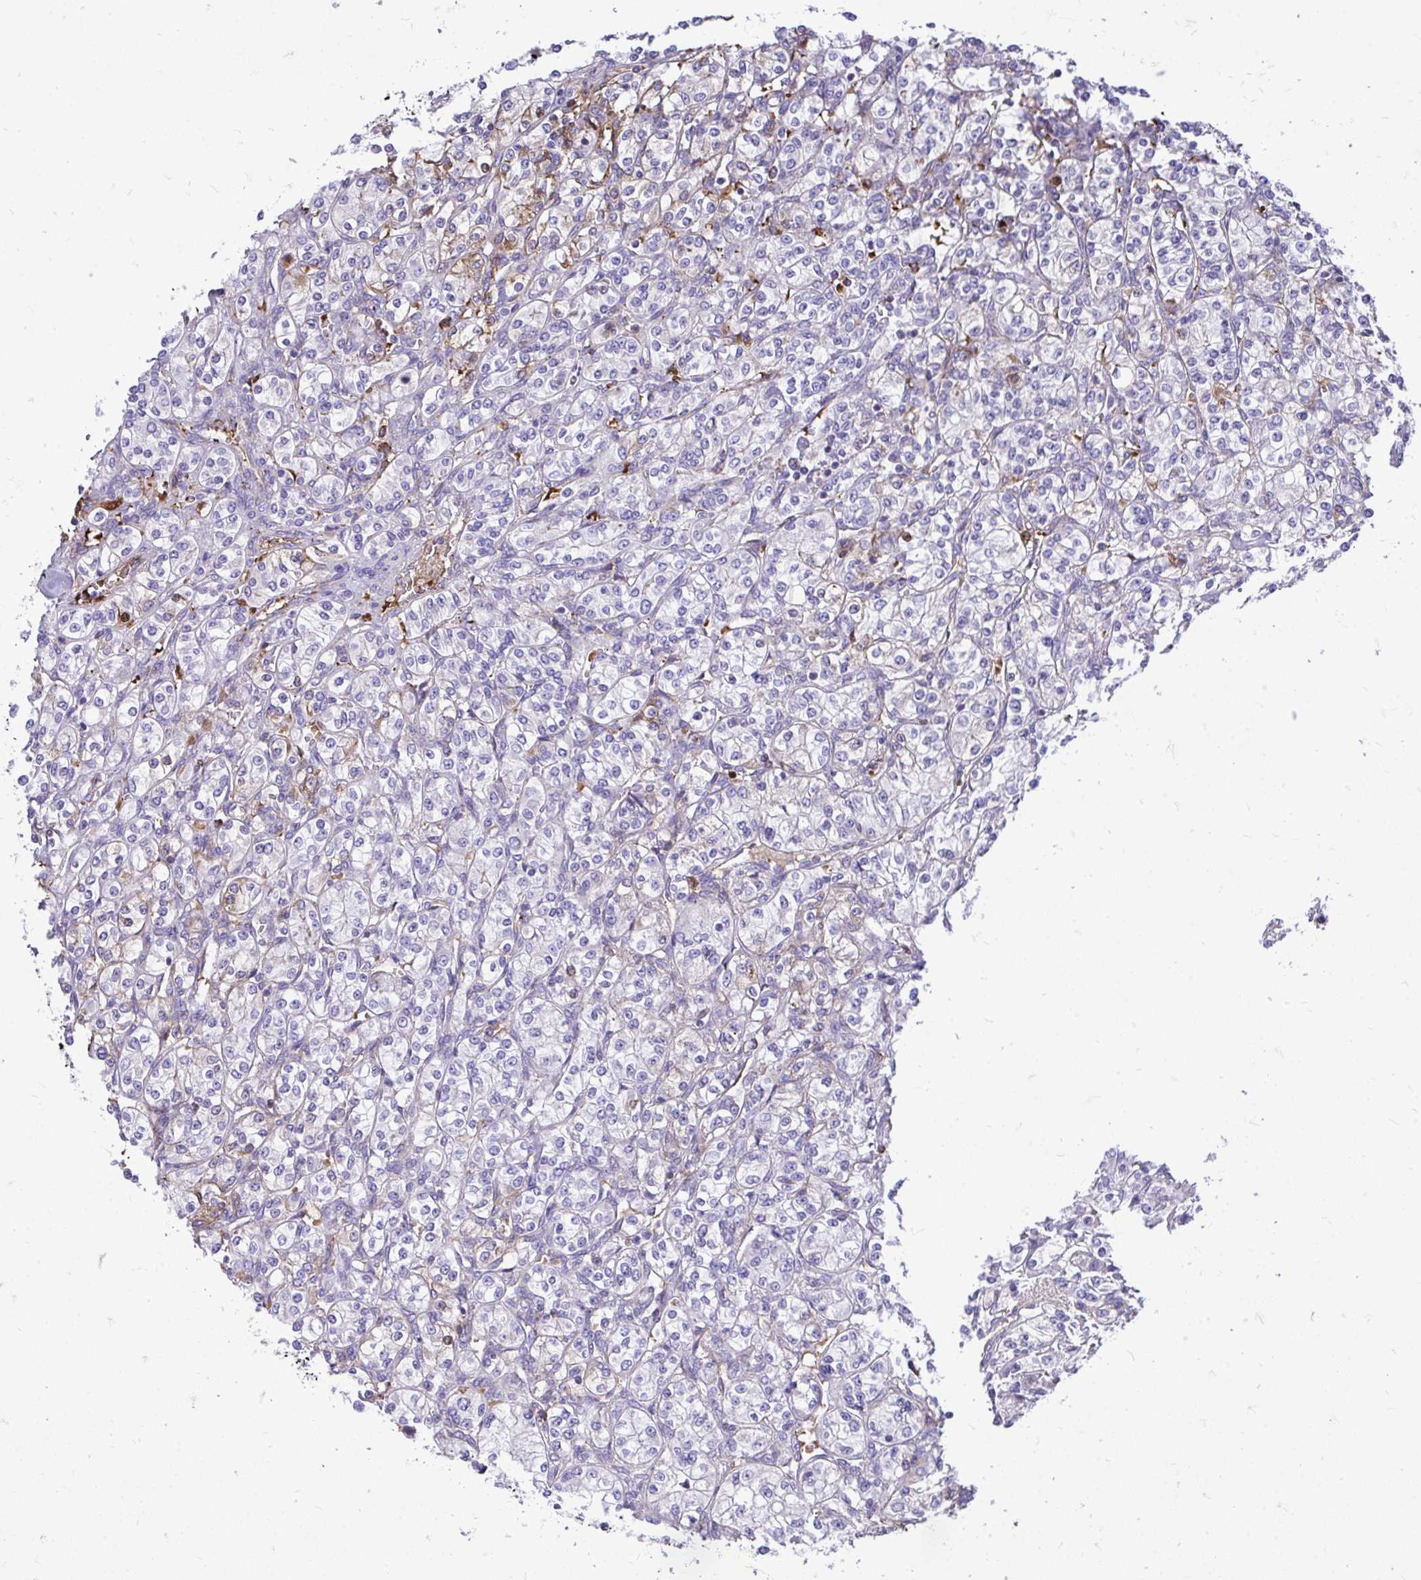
{"staining": {"intensity": "negative", "quantity": "none", "location": "none"}, "tissue": "renal cancer", "cell_type": "Tumor cells", "image_type": "cancer", "snomed": [{"axis": "morphology", "description": "Adenocarcinoma, NOS"}, {"axis": "topography", "description": "Kidney"}], "caption": "IHC photomicrograph of adenocarcinoma (renal) stained for a protein (brown), which exhibits no staining in tumor cells.", "gene": "ATP13A2", "patient": {"sex": "male", "age": 77}}